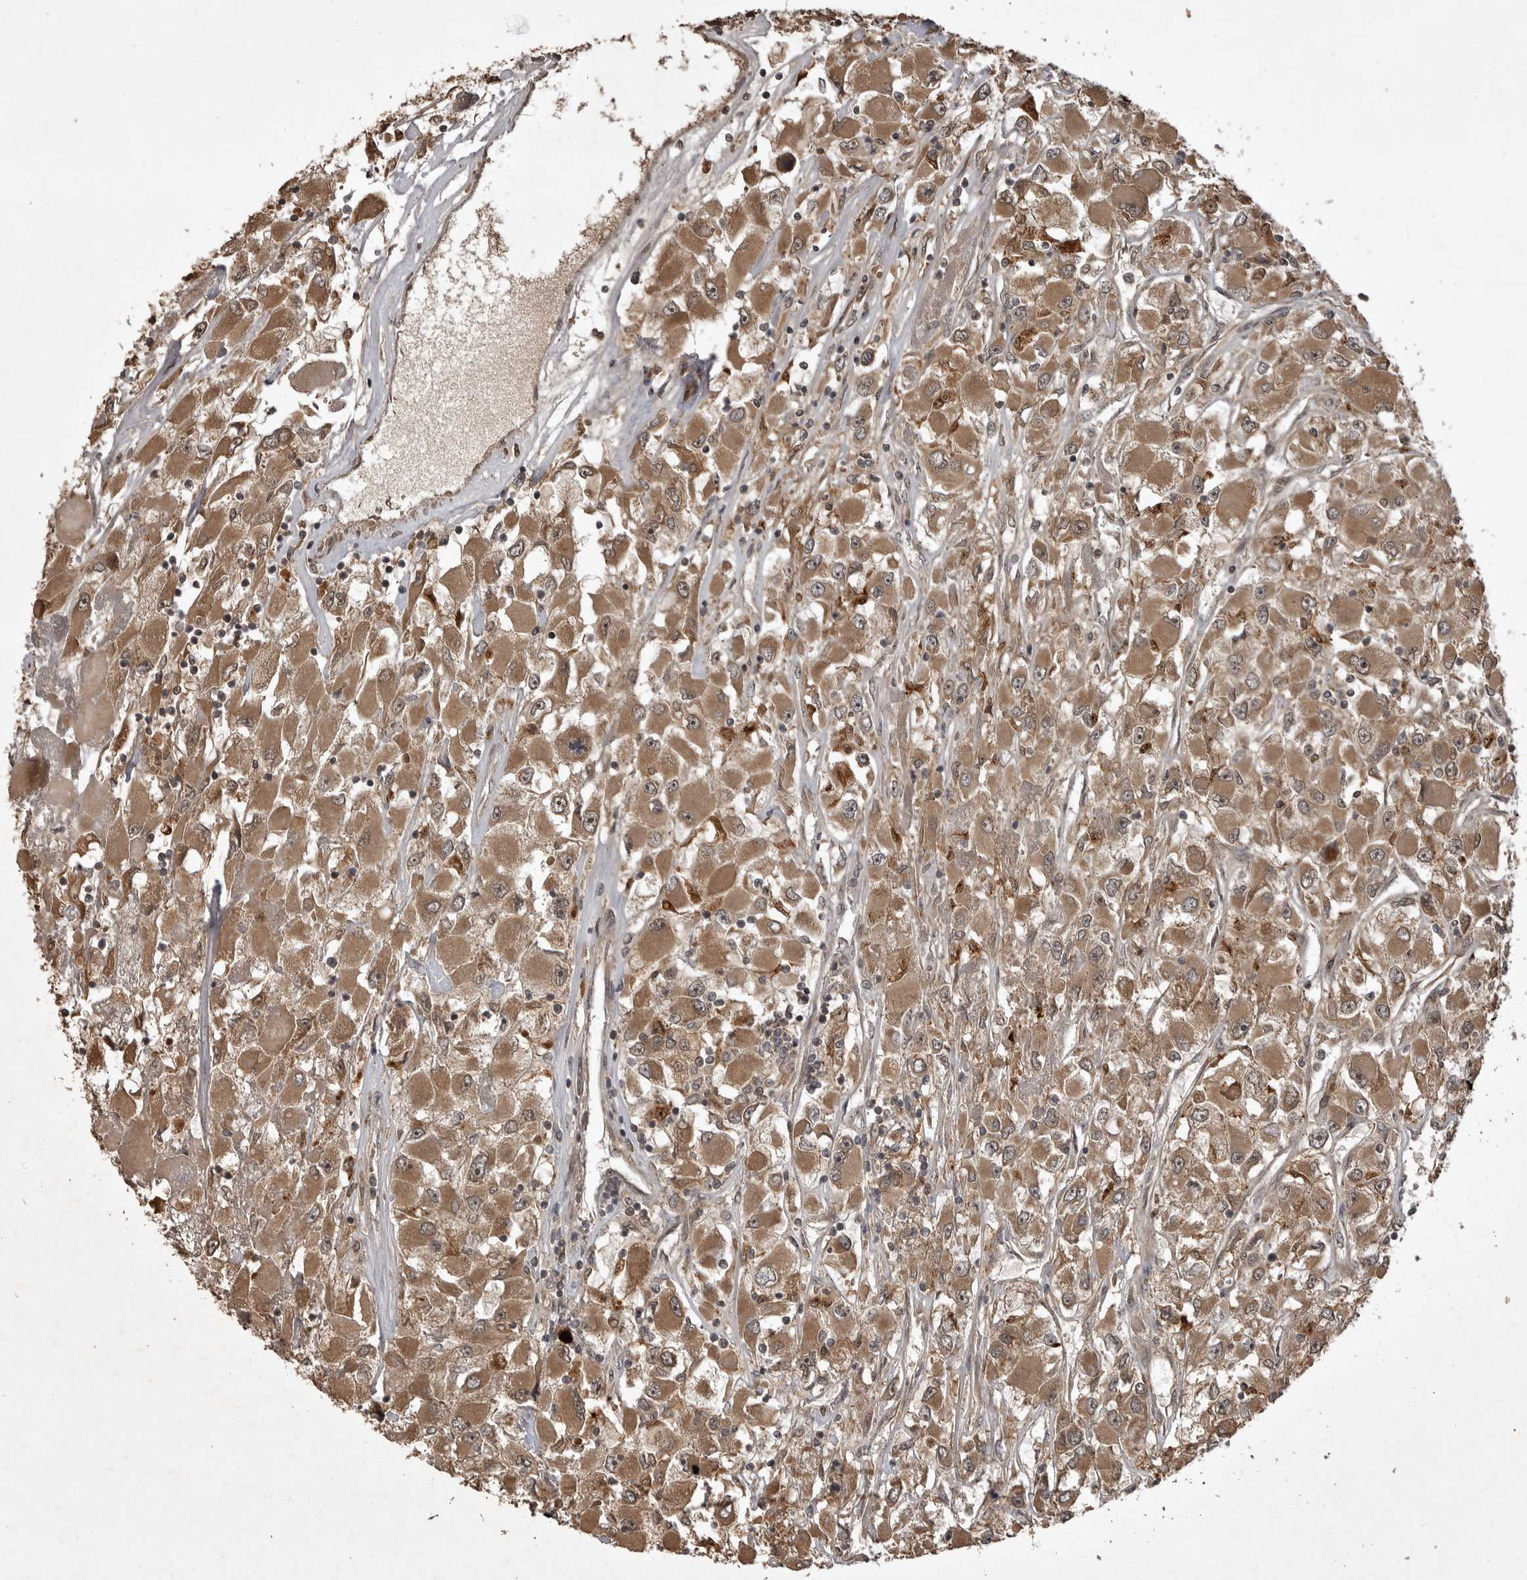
{"staining": {"intensity": "moderate", "quantity": ">75%", "location": "cytoplasmic/membranous"}, "tissue": "renal cancer", "cell_type": "Tumor cells", "image_type": "cancer", "snomed": [{"axis": "morphology", "description": "Adenocarcinoma, NOS"}, {"axis": "topography", "description": "Kidney"}], "caption": "Renal cancer stained with DAB (3,3'-diaminobenzidine) immunohistochemistry displays medium levels of moderate cytoplasmic/membranous staining in about >75% of tumor cells.", "gene": "AKAP7", "patient": {"sex": "female", "age": 52}}